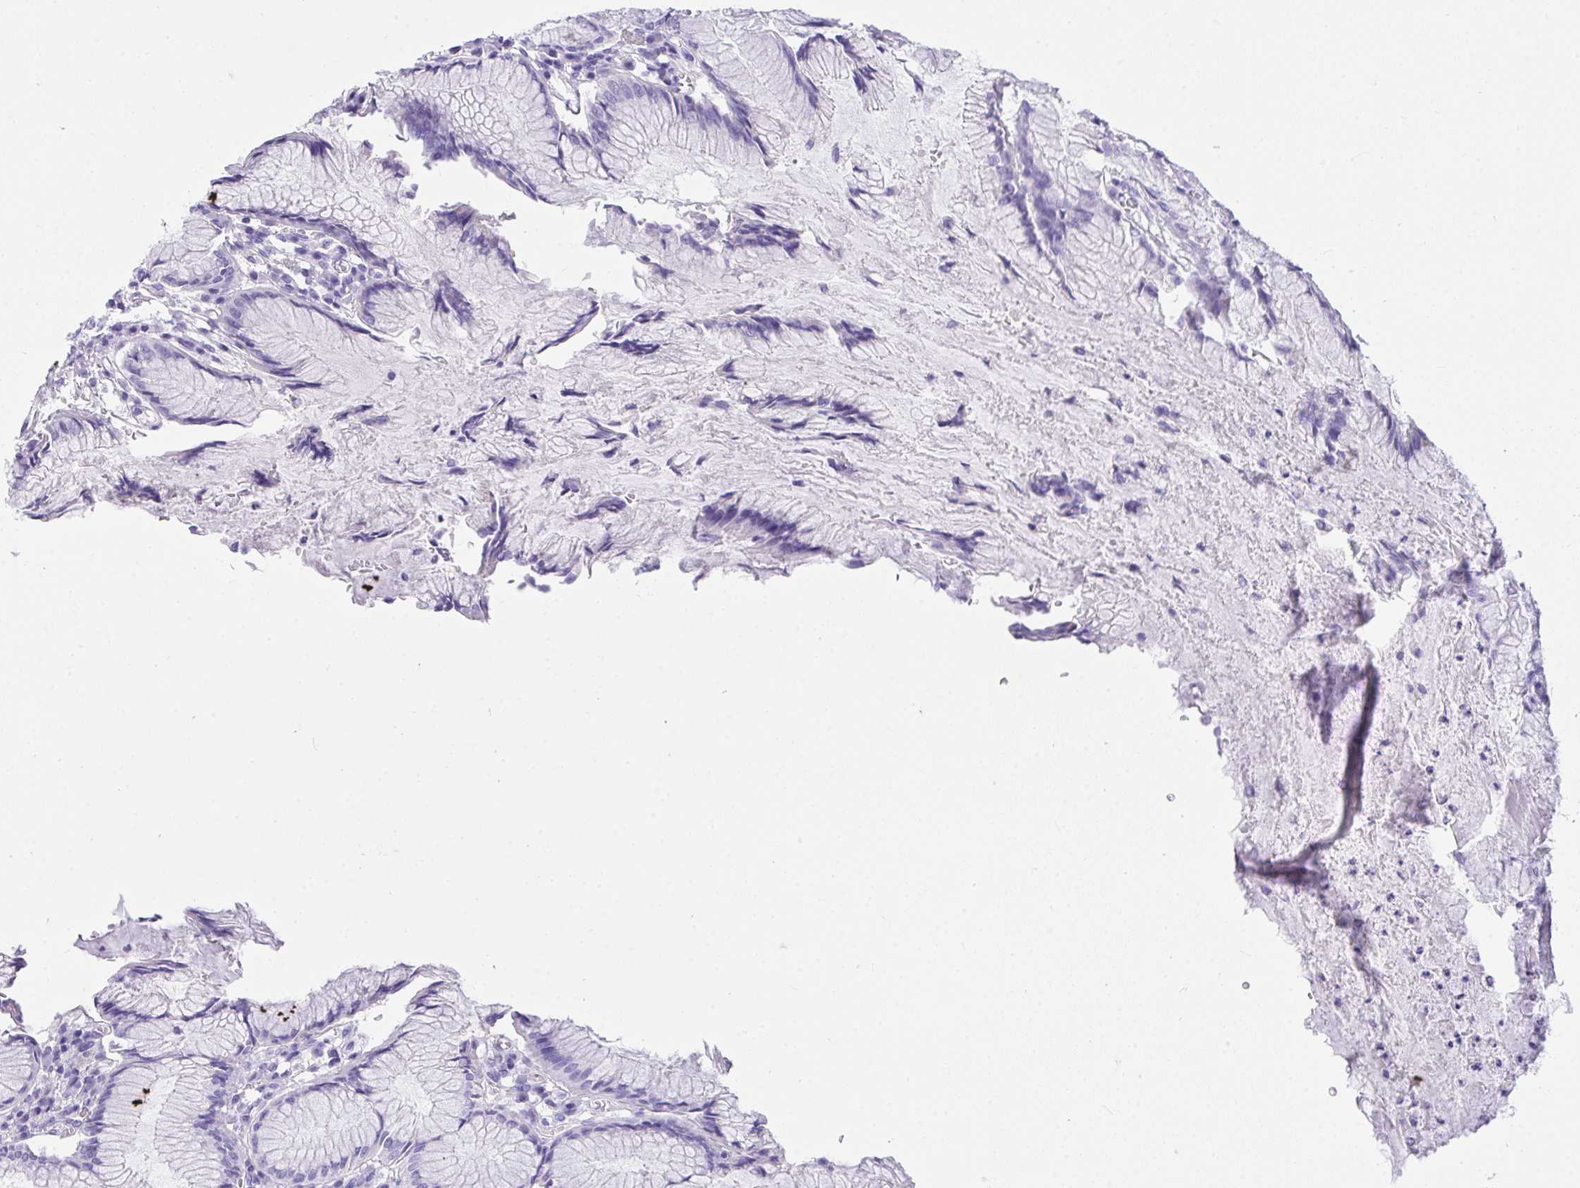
{"staining": {"intensity": "moderate", "quantity": "<25%", "location": "cytoplasmic/membranous"}, "tissue": "stomach", "cell_type": "Glandular cells", "image_type": "normal", "snomed": [{"axis": "morphology", "description": "Normal tissue, NOS"}, {"axis": "topography", "description": "Stomach"}], "caption": "Immunohistochemical staining of unremarkable human stomach shows low levels of moderate cytoplasmic/membranous expression in approximately <25% of glandular cells. Using DAB (3,3'-diaminobenzidine) (brown) and hematoxylin (blue) stains, captured at high magnification using brightfield microscopy.", "gene": "AVIL", "patient": {"sex": "male", "age": 55}}